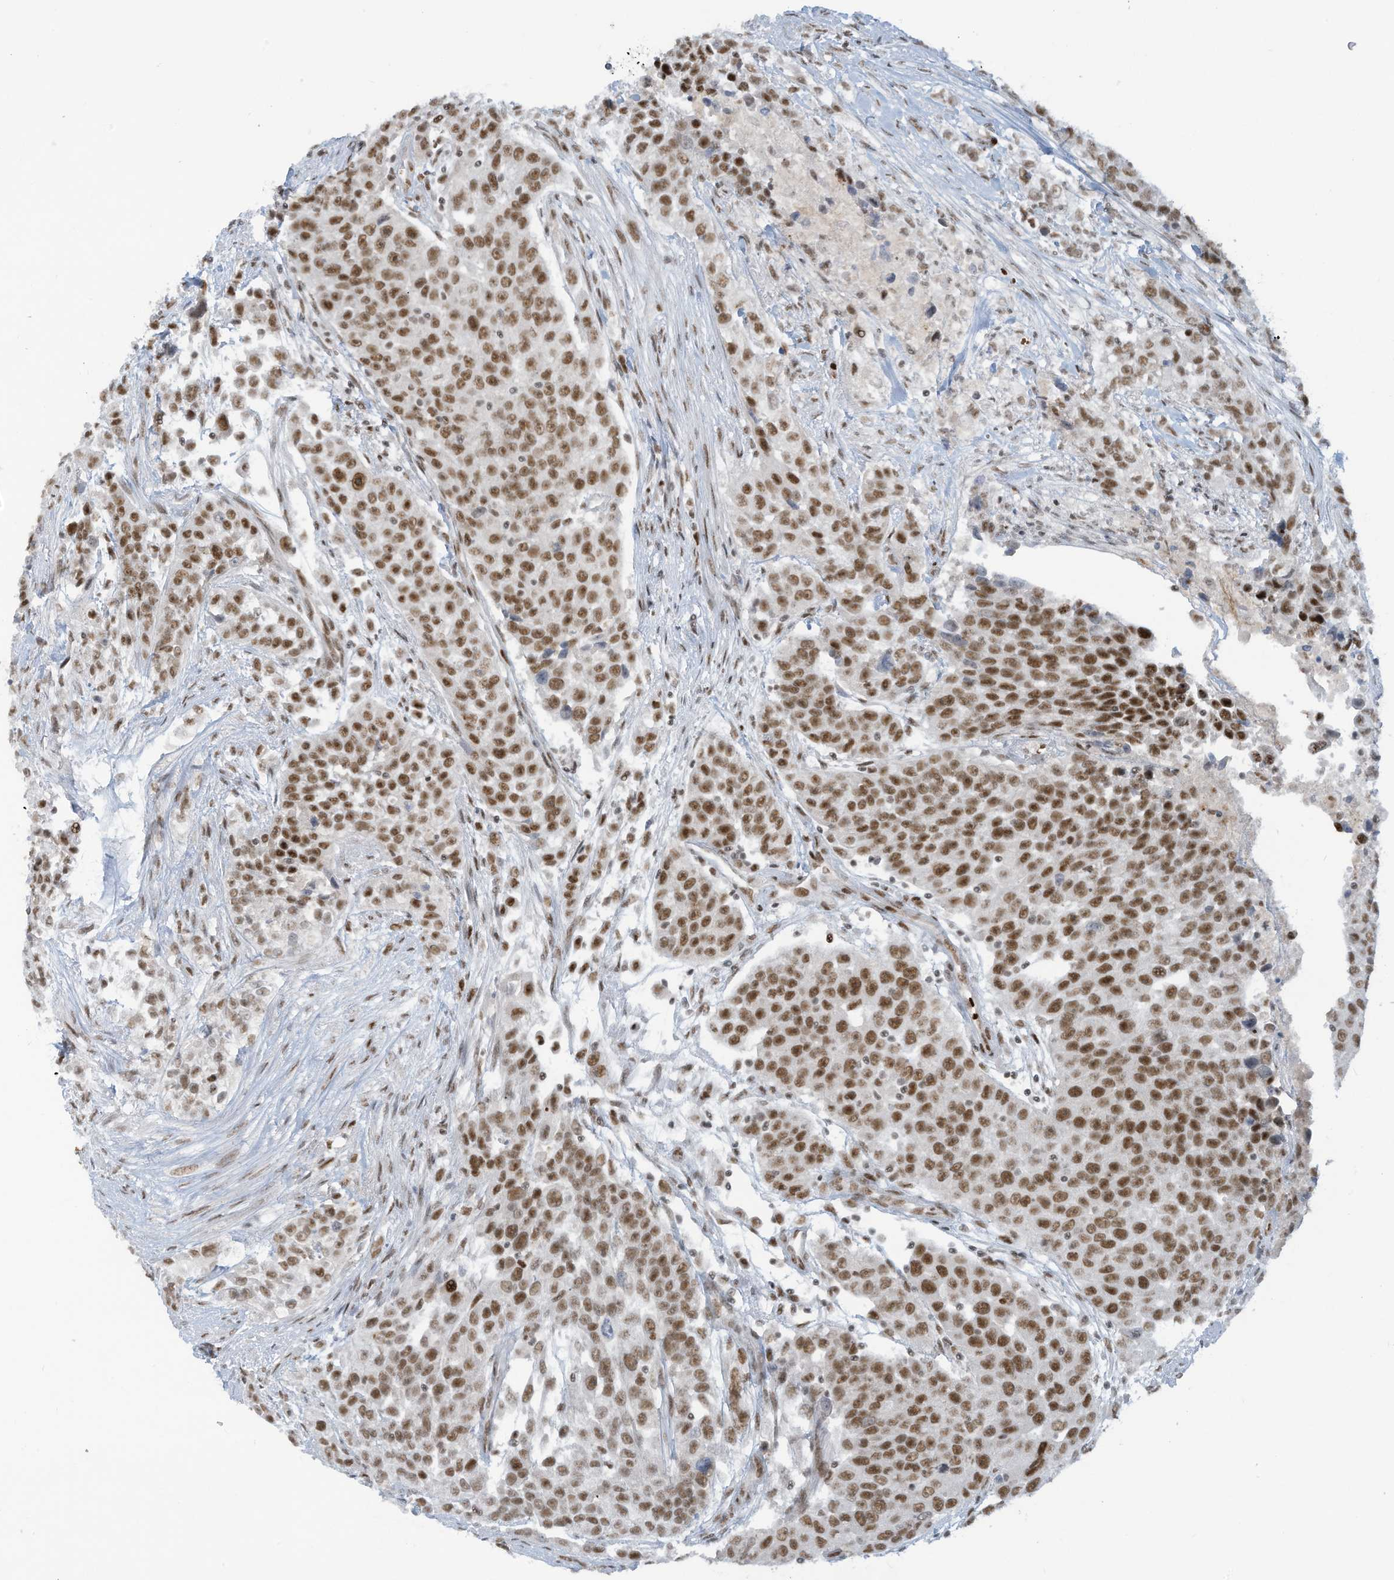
{"staining": {"intensity": "moderate", "quantity": ">75%", "location": "nuclear"}, "tissue": "urothelial cancer", "cell_type": "Tumor cells", "image_type": "cancer", "snomed": [{"axis": "morphology", "description": "Urothelial carcinoma, High grade"}, {"axis": "topography", "description": "Urinary bladder"}], "caption": "This image shows urothelial cancer stained with IHC to label a protein in brown. The nuclear of tumor cells show moderate positivity for the protein. Nuclei are counter-stained blue.", "gene": "ECT2L", "patient": {"sex": "female", "age": 80}}